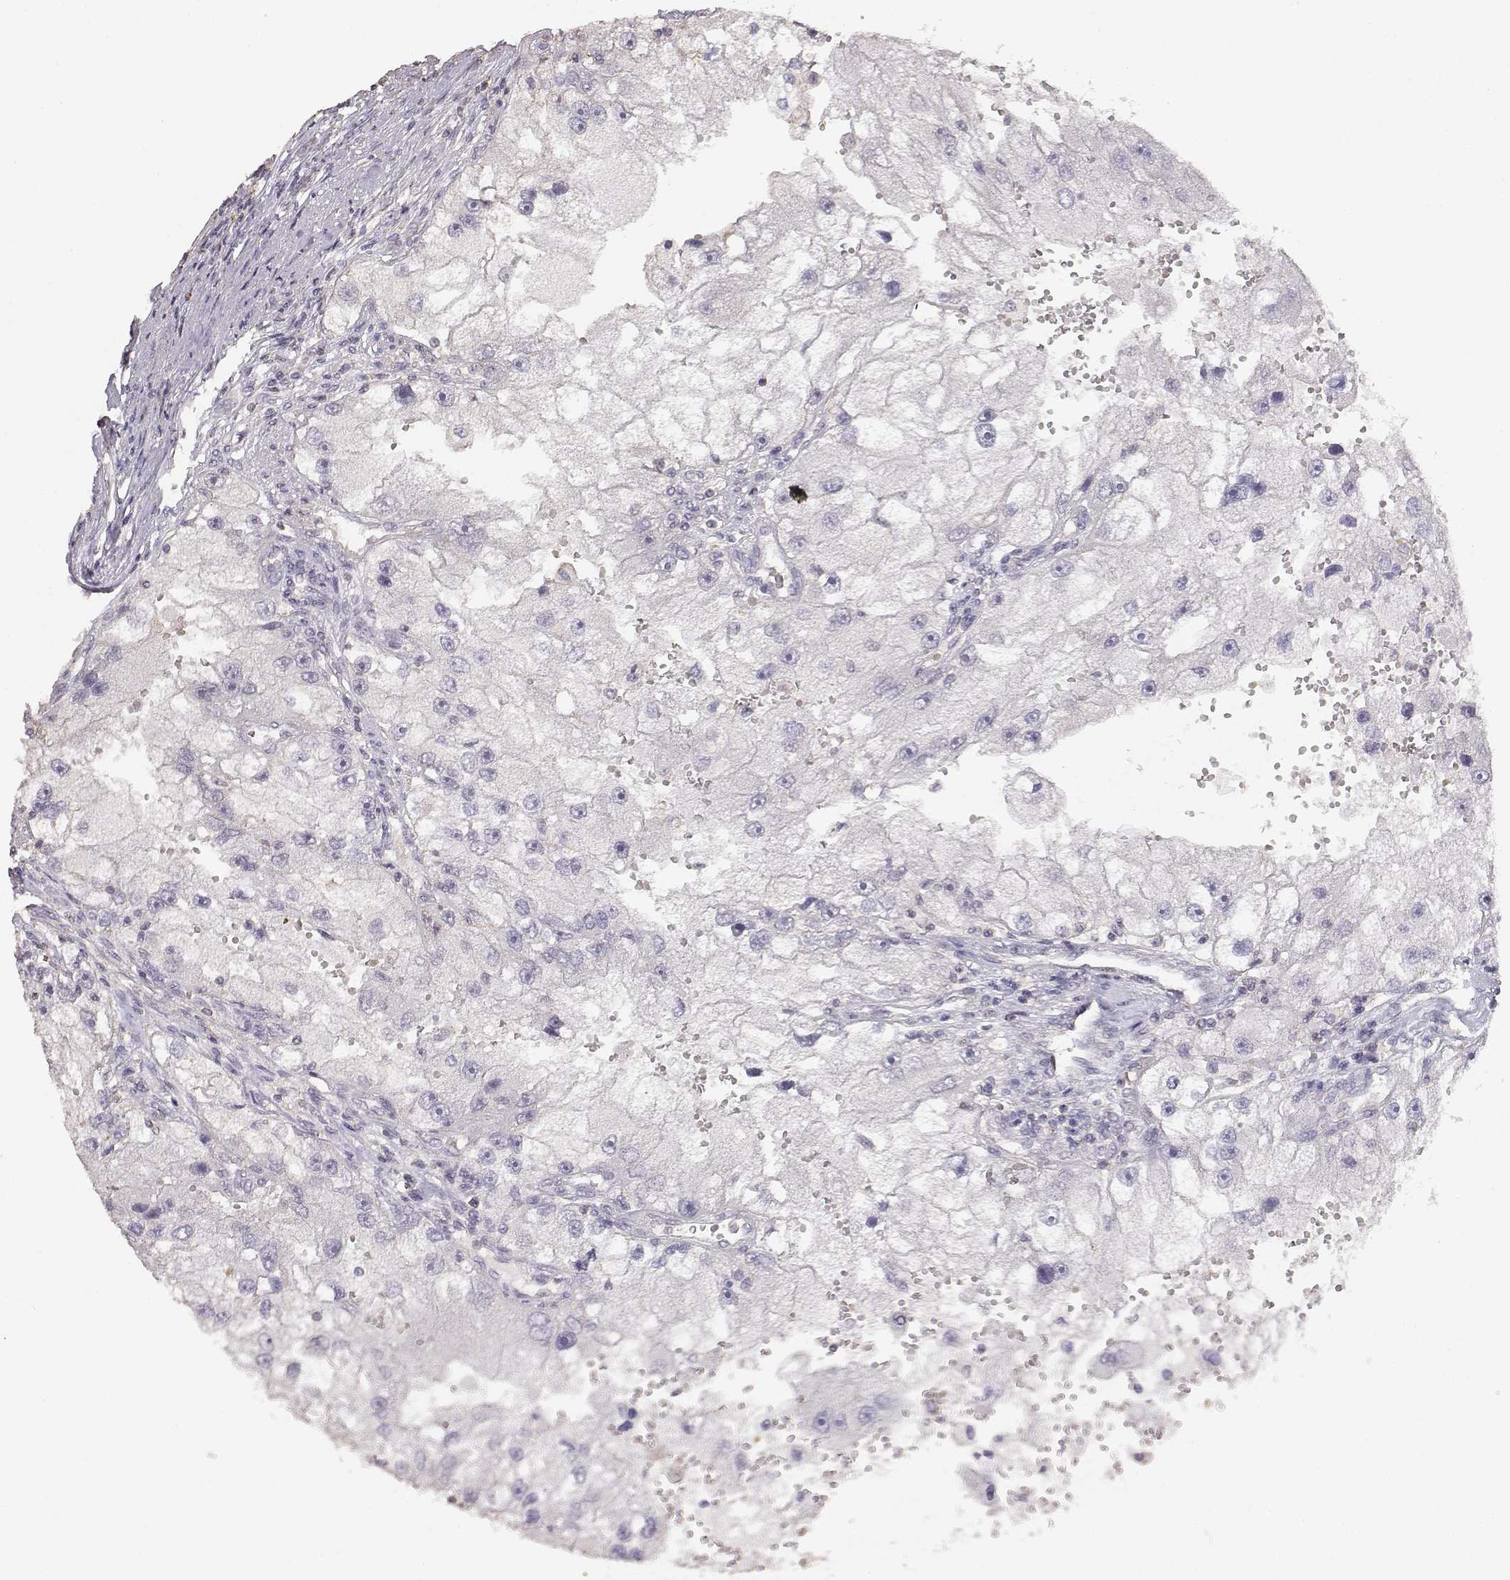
{"staining": {"intensity": "negative", "quantity": "none", "location": "none"}, "tissue": "renal cancer", "cell_type": "Tumor cells", "image_type": "cancer", "snomed": [{"axis": "morphology", "description": "Adenocarcinoma, NOS"}, {"axis": "topography", "description": "Kidney"}], "caption": "The image exhibits no significant expression in tumor cells of adenocarcinoma (renal). (DAB (3,3'-diaminobenzidine) immunohistochemistry (IHC) with hematoxylin counter stain).", "gene": "TNFRSF10C", "patient": {"sex": "male", "age": 63}}